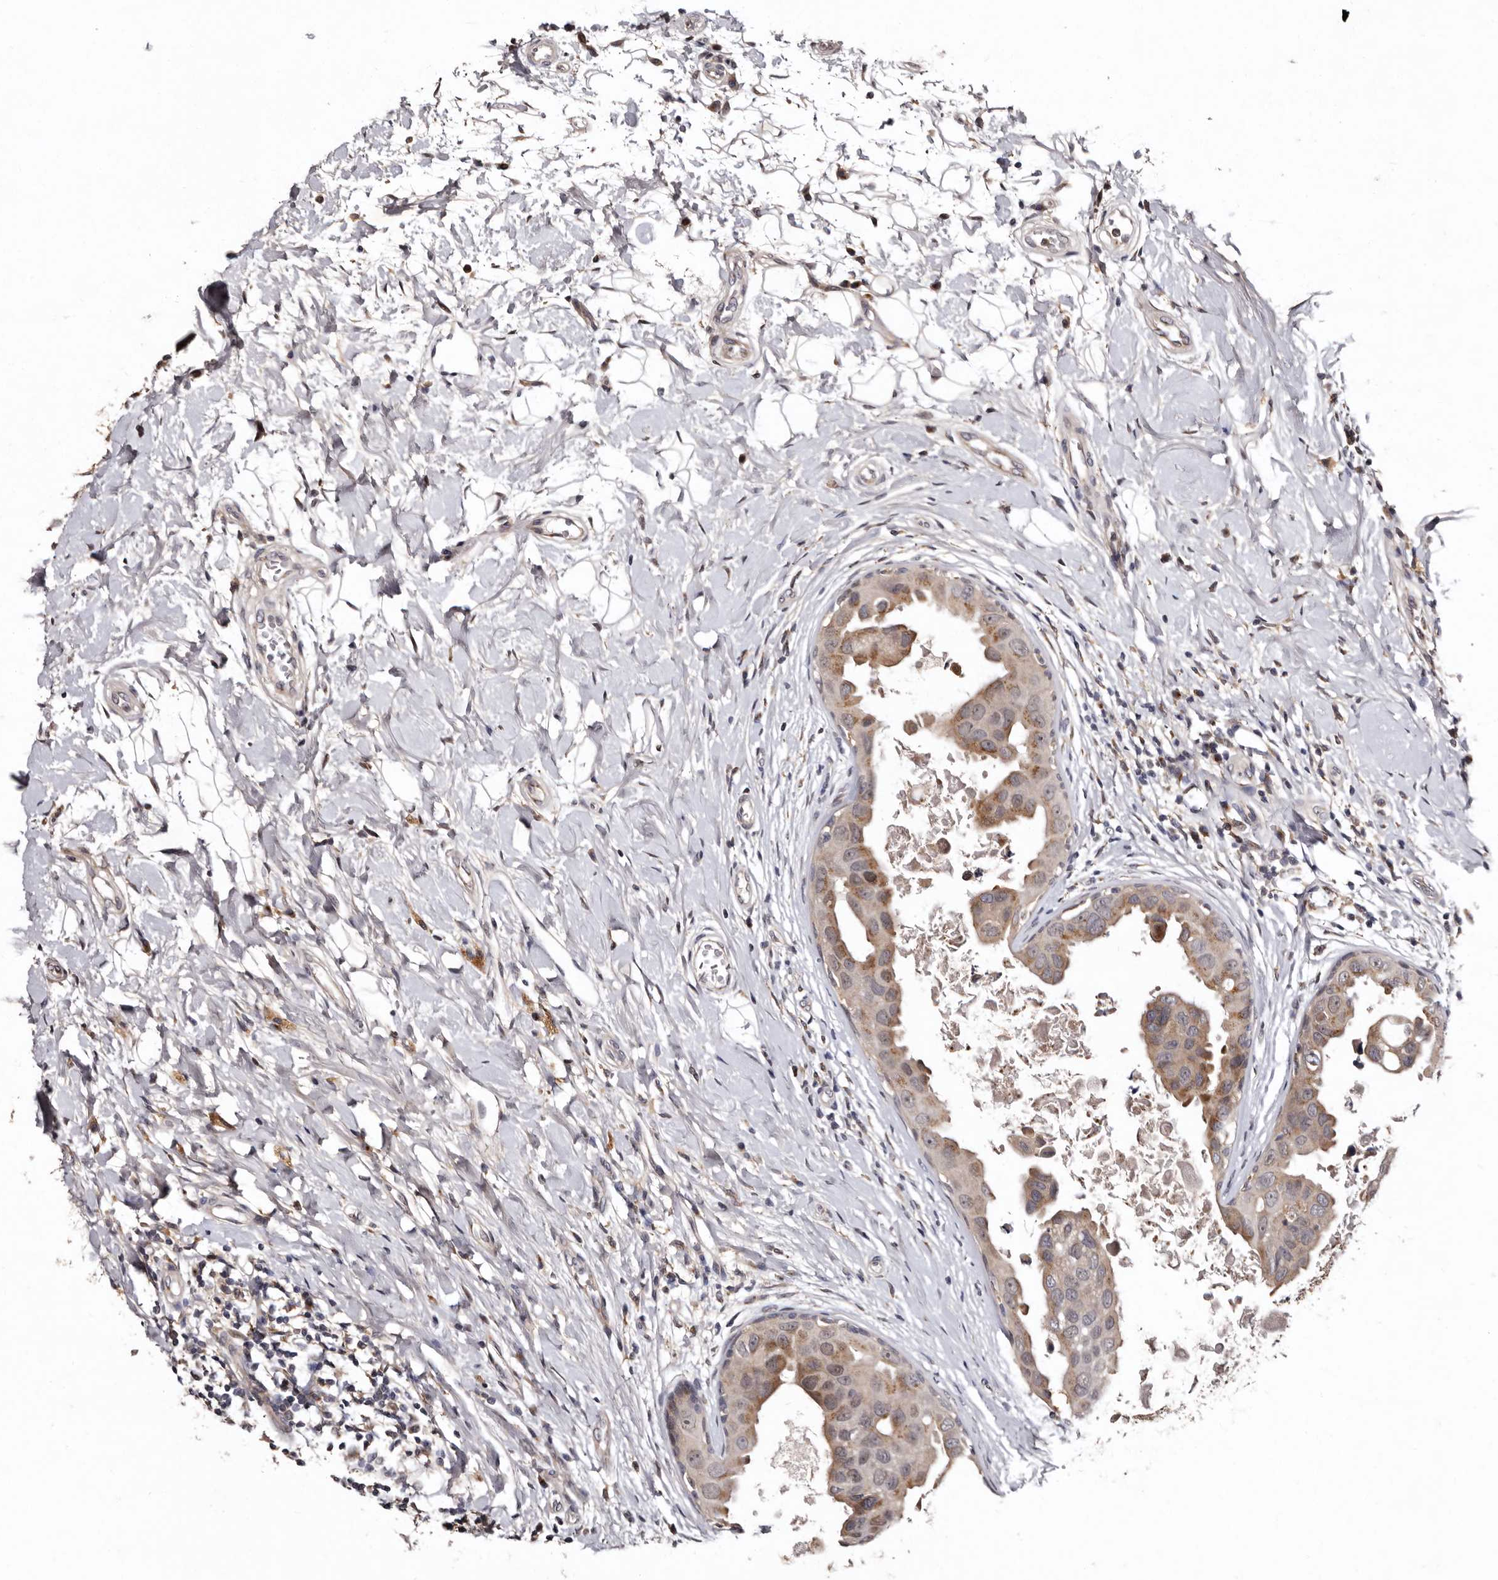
{"staining": {"intensity": "moderate", "quantity": "<25%", "location": "cytoplasmic/membranous"}, "tissue": "breast cancer", "cell_type": "Tumor cells", "image_type": "cancer", "snomed": [{"axis": "morphology", "description": "Duct carcinoma"}, {"axis": "topography", "description": "Breast"}], "caption": "This is a photomicrograph of immunohistochemistry staining of intraductal carcinoma (breast), which shows moderate positivity in the cytoplasmic/membranous of tumor cells.", "gene": "FAM91A1", "patient": {"sex": "female", "age": 27}}